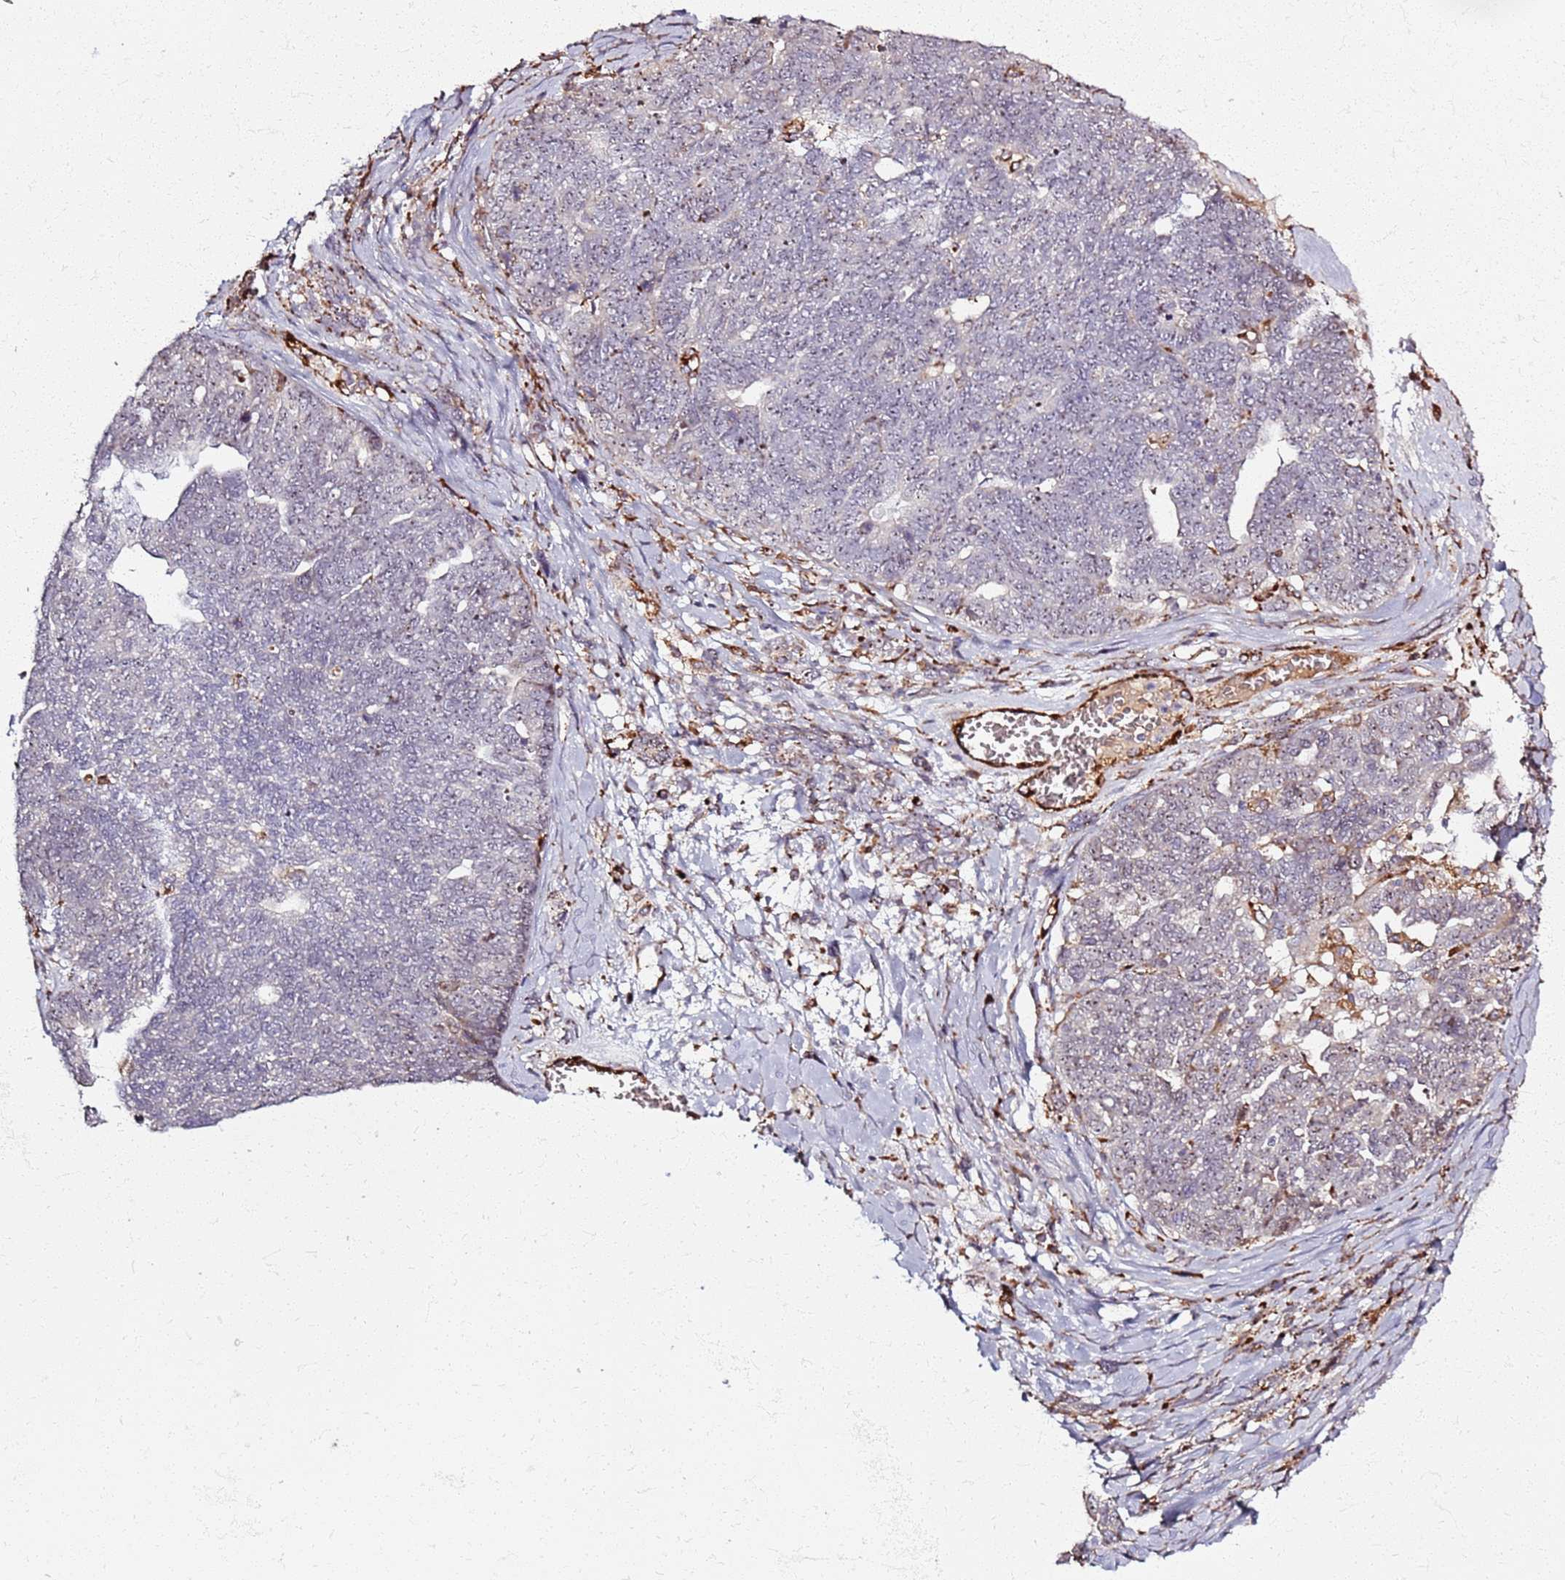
{"staining": {"intensity": "negative", "quantity": "none", "location": "none"}, "tissue": "ovarian cancer", "cell_type": "Tumor cells", "image_type": "cancer", "snomed": [{"axis": "morphology", "description": "Cystadenocarcinoma, serous, NOS"}, {"axis": "topography", "description": "Ovary"}], "caption": "Ovarian cancer (serous cystadenocarcinoma) stained for a protein using immunohistochemistry (IHC) displays no staining tumor cells.", "gene": "KRI1", "patient": {"sex": "female", "age": 79}}